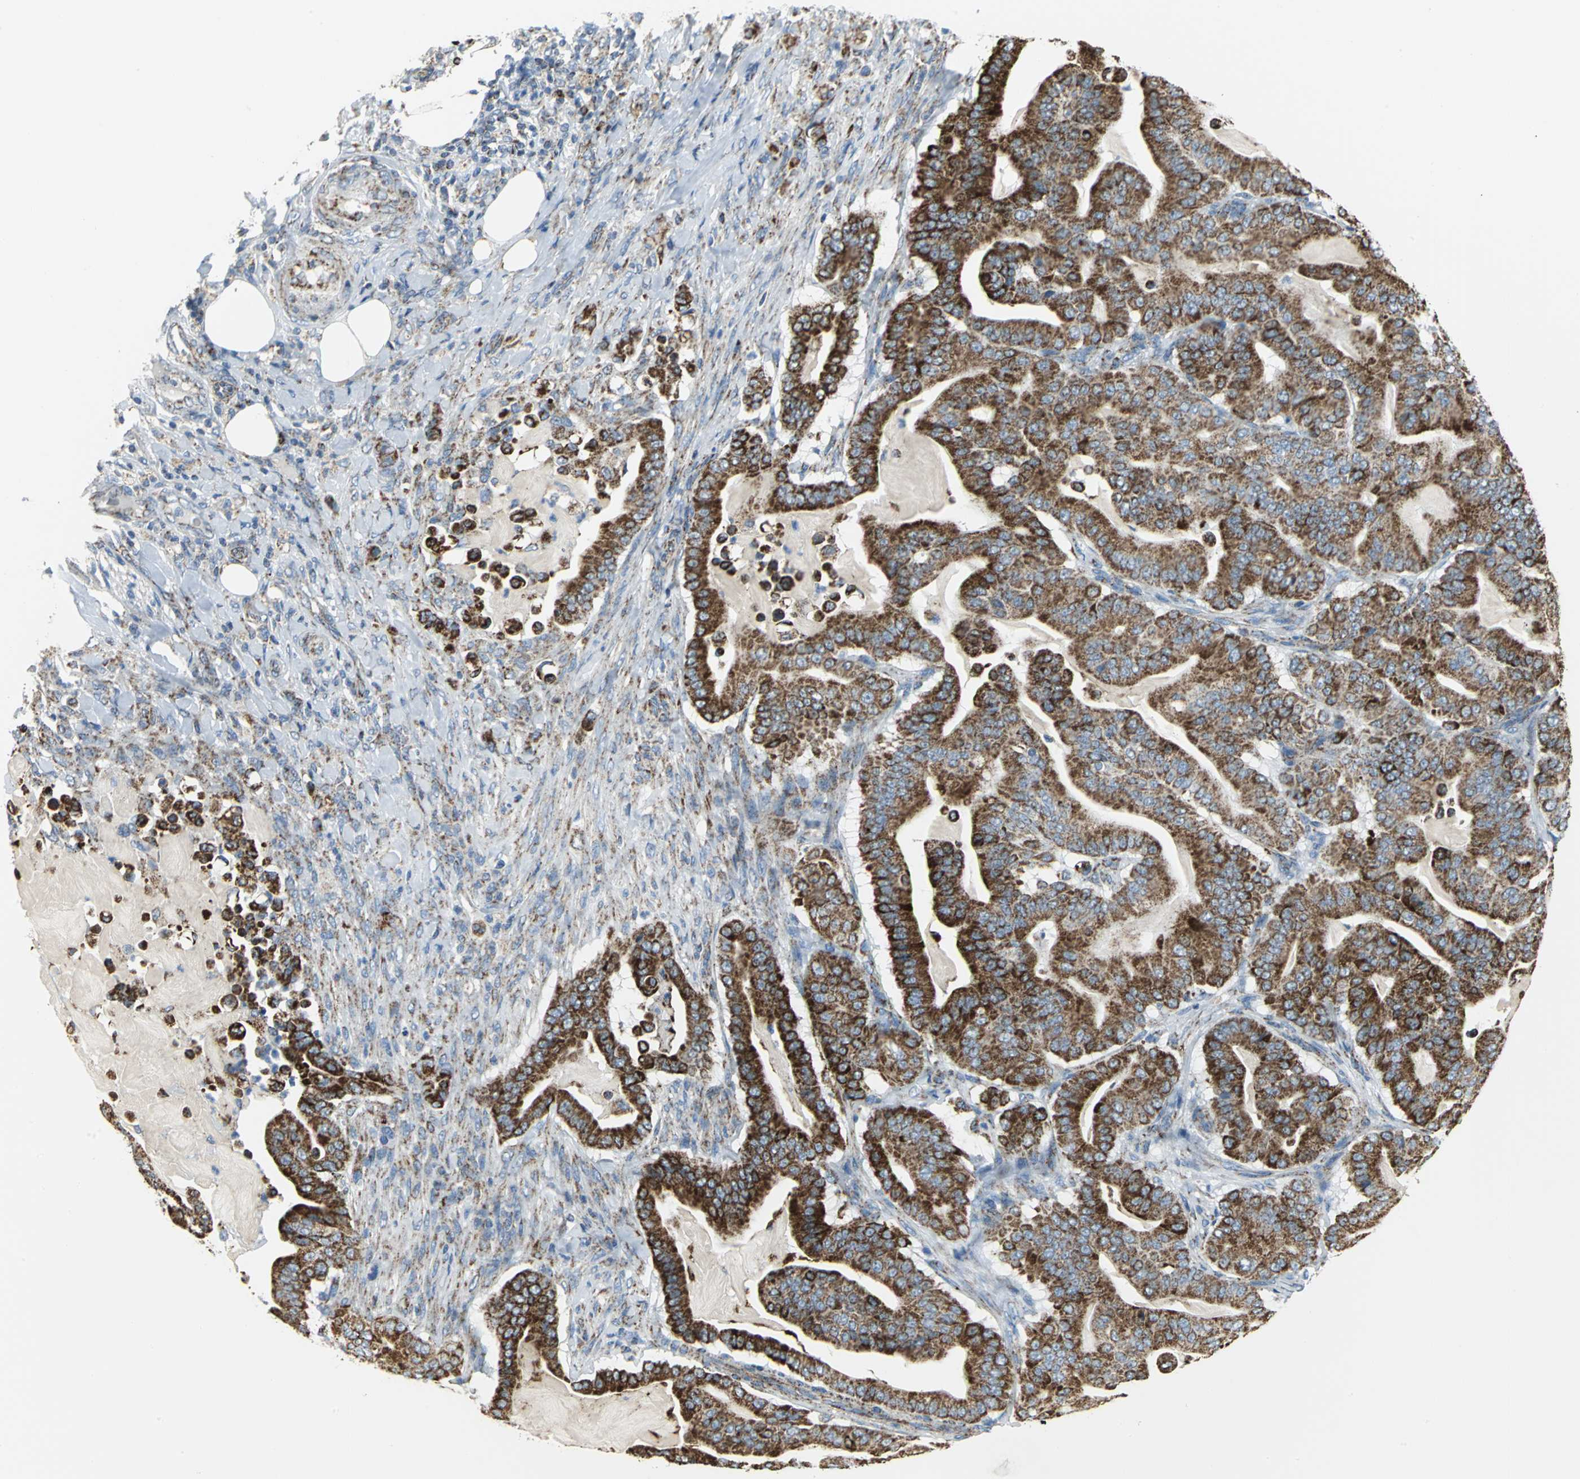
{"staining": {"intensity": "strong", "quantity": ">75%", "location": "cytoplasmic/membranous"}, "tissue": "pancreatic cancer", "cell_type": "Tumor cells", "image_type": "cancer", "snomed": [{"axis": "morphology", "description": "Adenocarcinoma, NOS"}, {"axis": "topography", "description": "Pancreas"}], "caption": "Immunohistochemical staining of human pancreatic cancer (adenocarcinoma) reveals strong cytoplasmic/membranous protein staining in approximately >75% of tumor cells.", "gene": "NTRK1", "patient": {"sex": "male", "age": 63}}